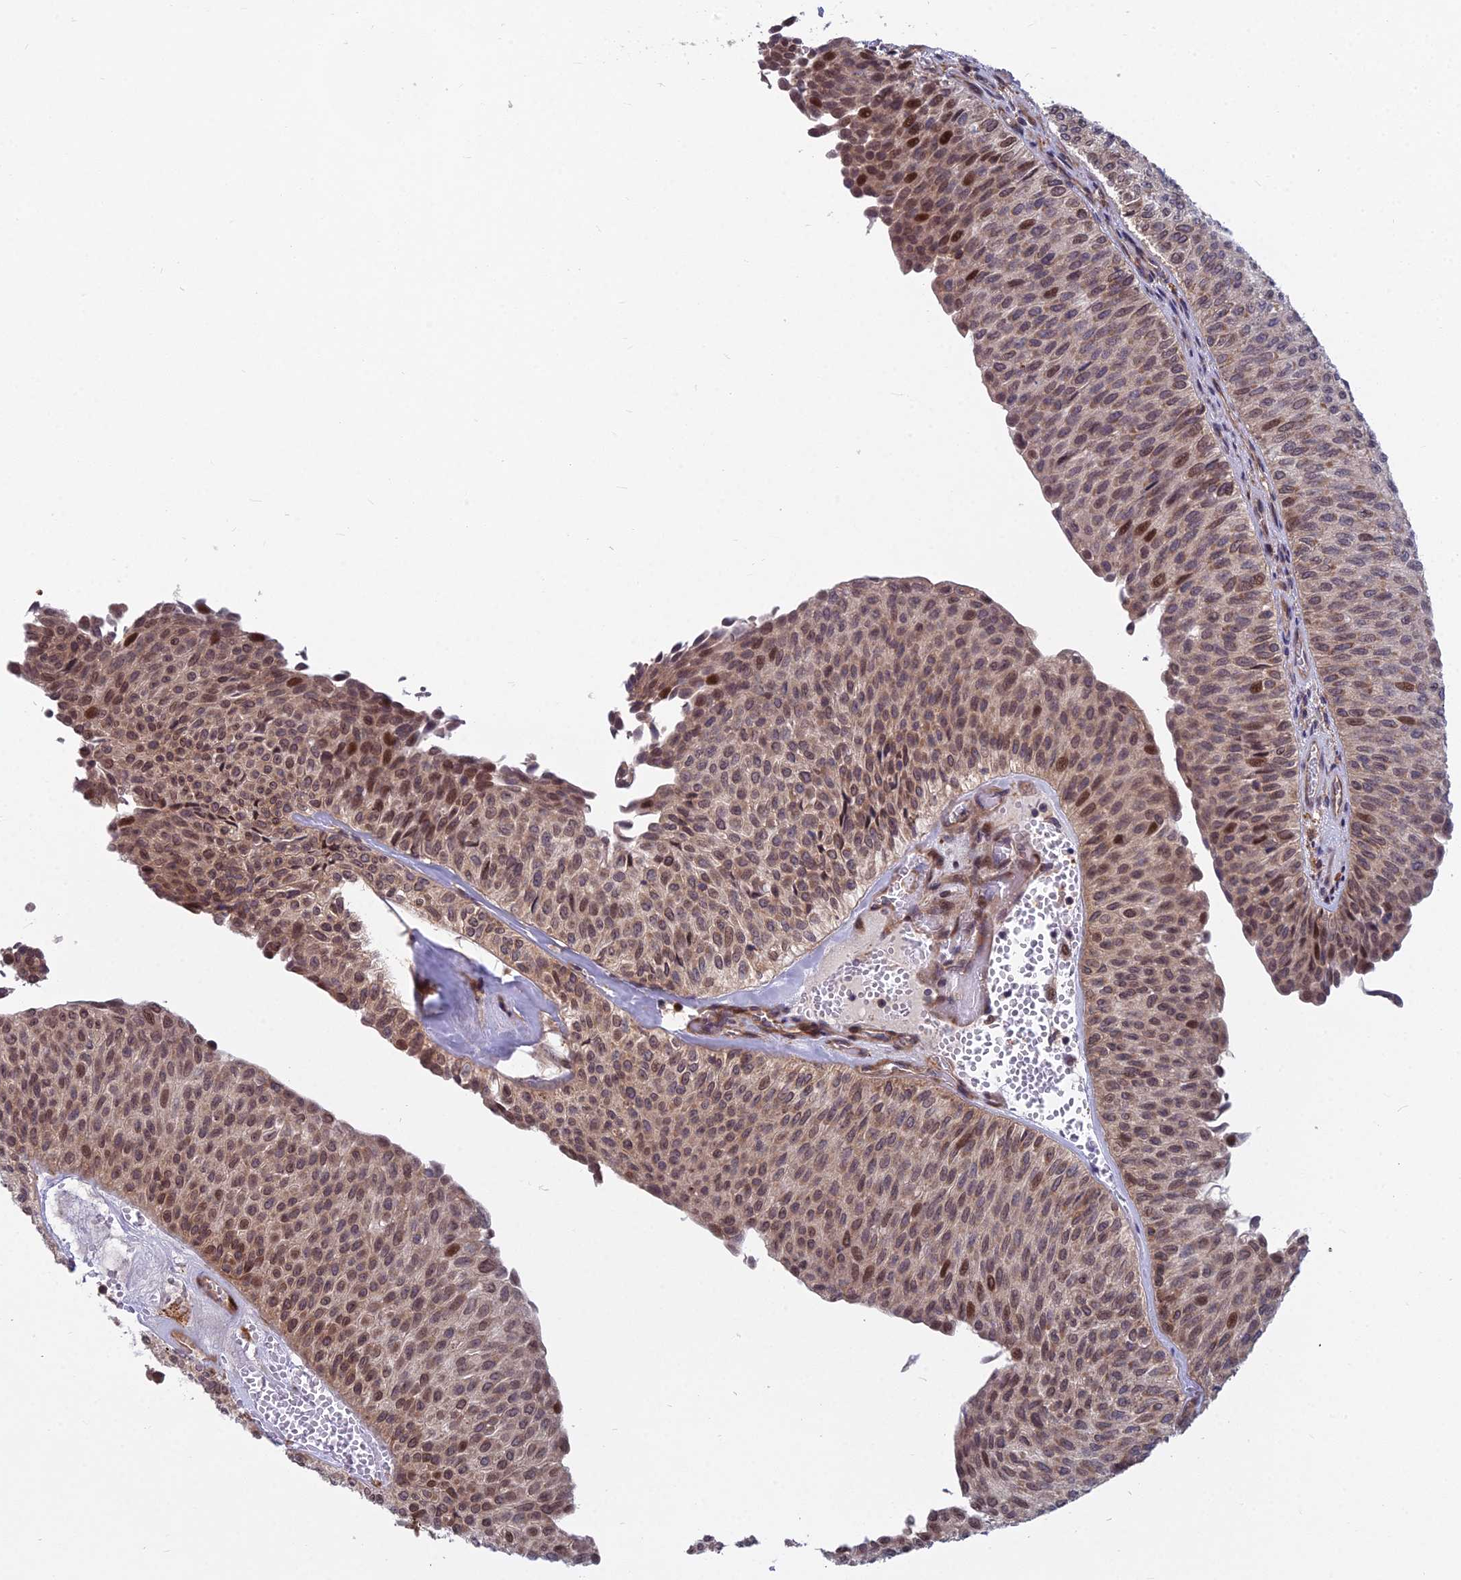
{"staining": {"intensity": "moderate", "quantity": "25%-75%", "location": "cytoplasmic/membranous,nuclear"}, "tissue": "urothelial cancer", "cell_type": "Tumor cells", "image_type": "cancer", "snomed": [{"axis": "morphology", "description": "Urothelial carcinoma, Low grade"}, {"axis": "topography", "description": "Urinary bladder"}], "caption": "IHC of human urothelial carcinoma (low-grade) displays medium levels of moderate cytoplasmic/membranous and nuclear staining in about 25%-75% of tumor cells. (IHC, brightfield microscopy, high magnification).", "gene": "COMMD2", "patient": {"sex": "male", "age": 78}}